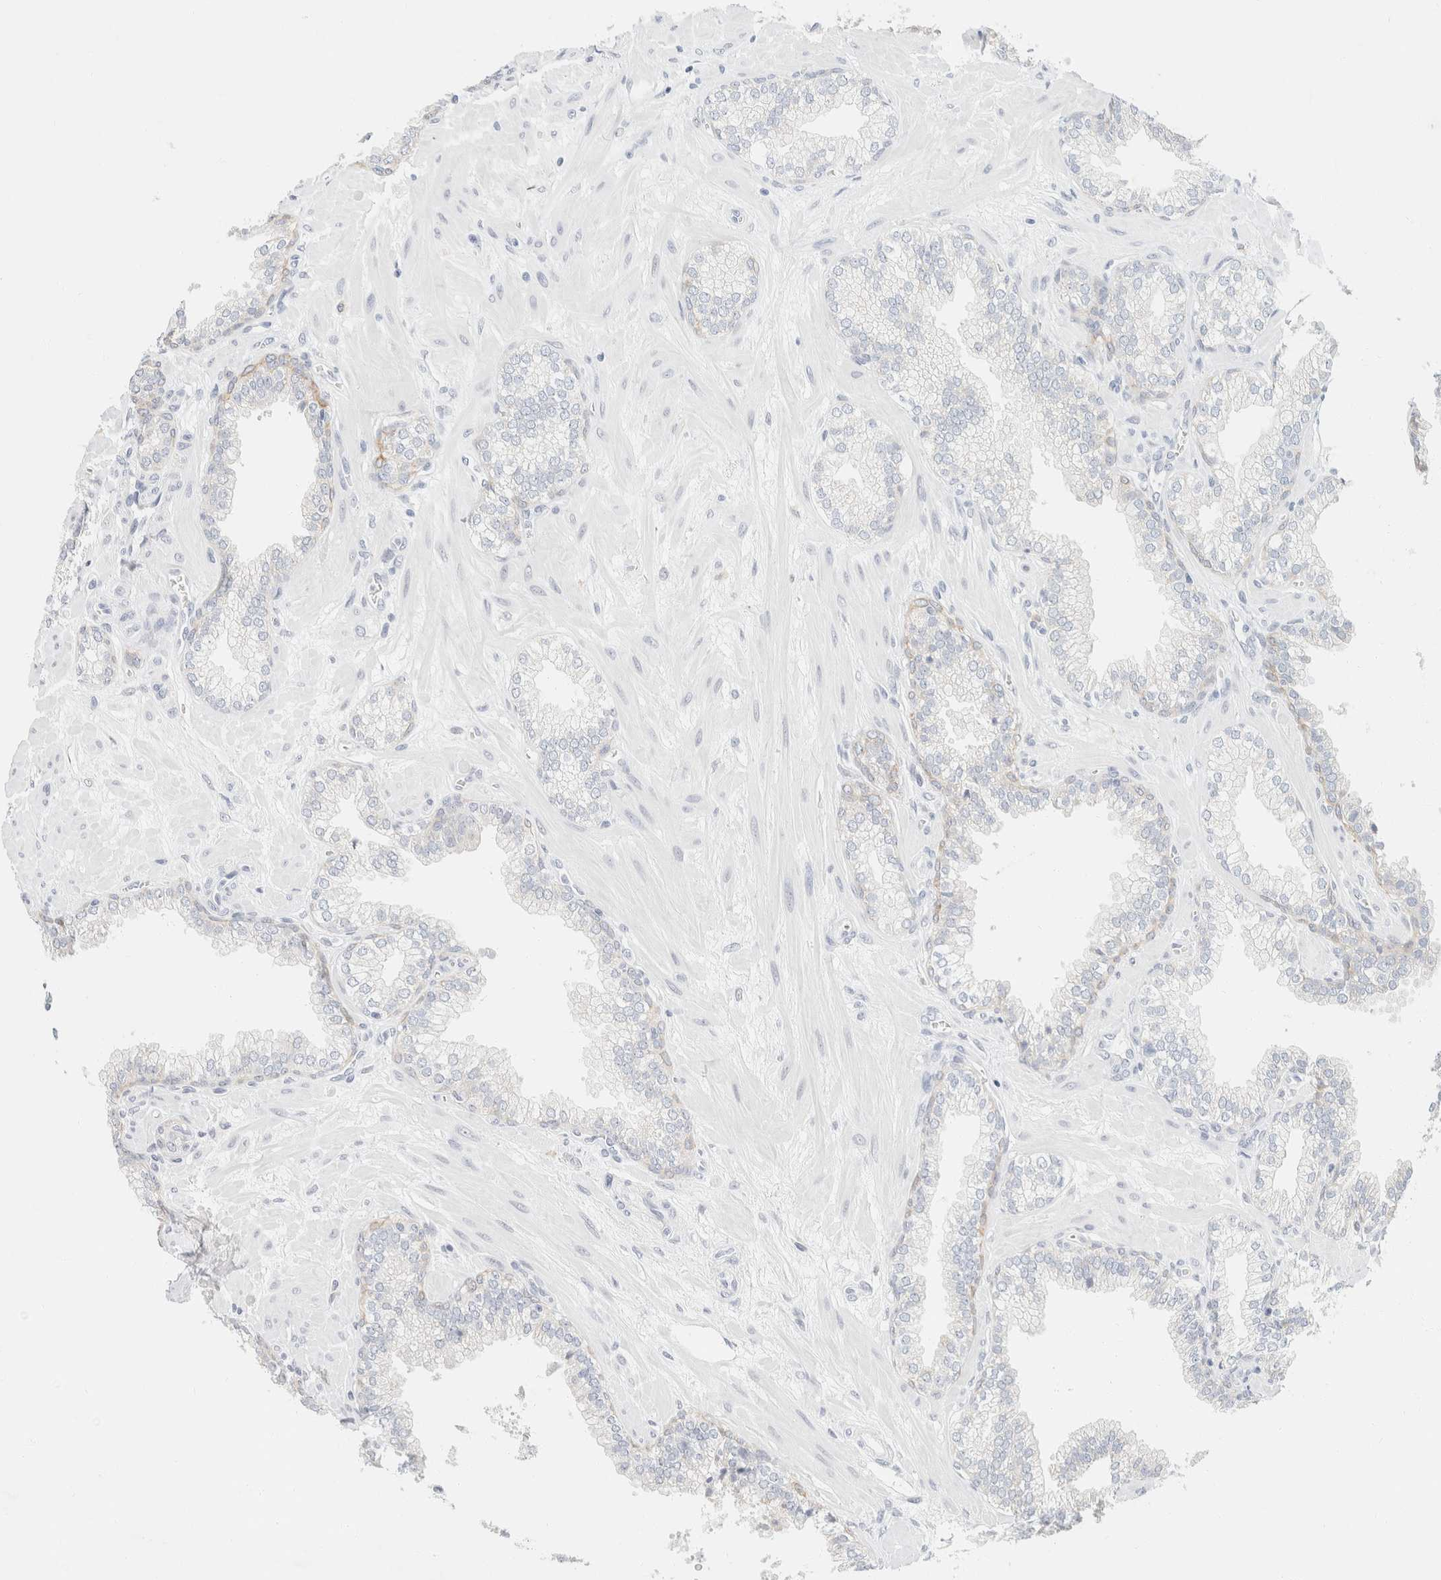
{"staining": {"intensity": "negative", "quantity": "none", "location": "none"}, "tissue": "prostate", "cell_type": "Glandular cells", "image_type": "normal", "snomed": [{"axis": "morphology", "description": "Normal tissue, NOS"}, {"axis": "morphology", "description": "Urothelial carcinoma, Low grade"}, {"axis": "topography", "description": "Urinary bladder"}, {"axis": "topography", "description": "Prostate"}], "caption": "Immunohistochemical staining of unremarkable prostate reveals no significant positivity in glandular cells.", "gene": "KRT20", "patient": {"sex": "male", "age": 60}}